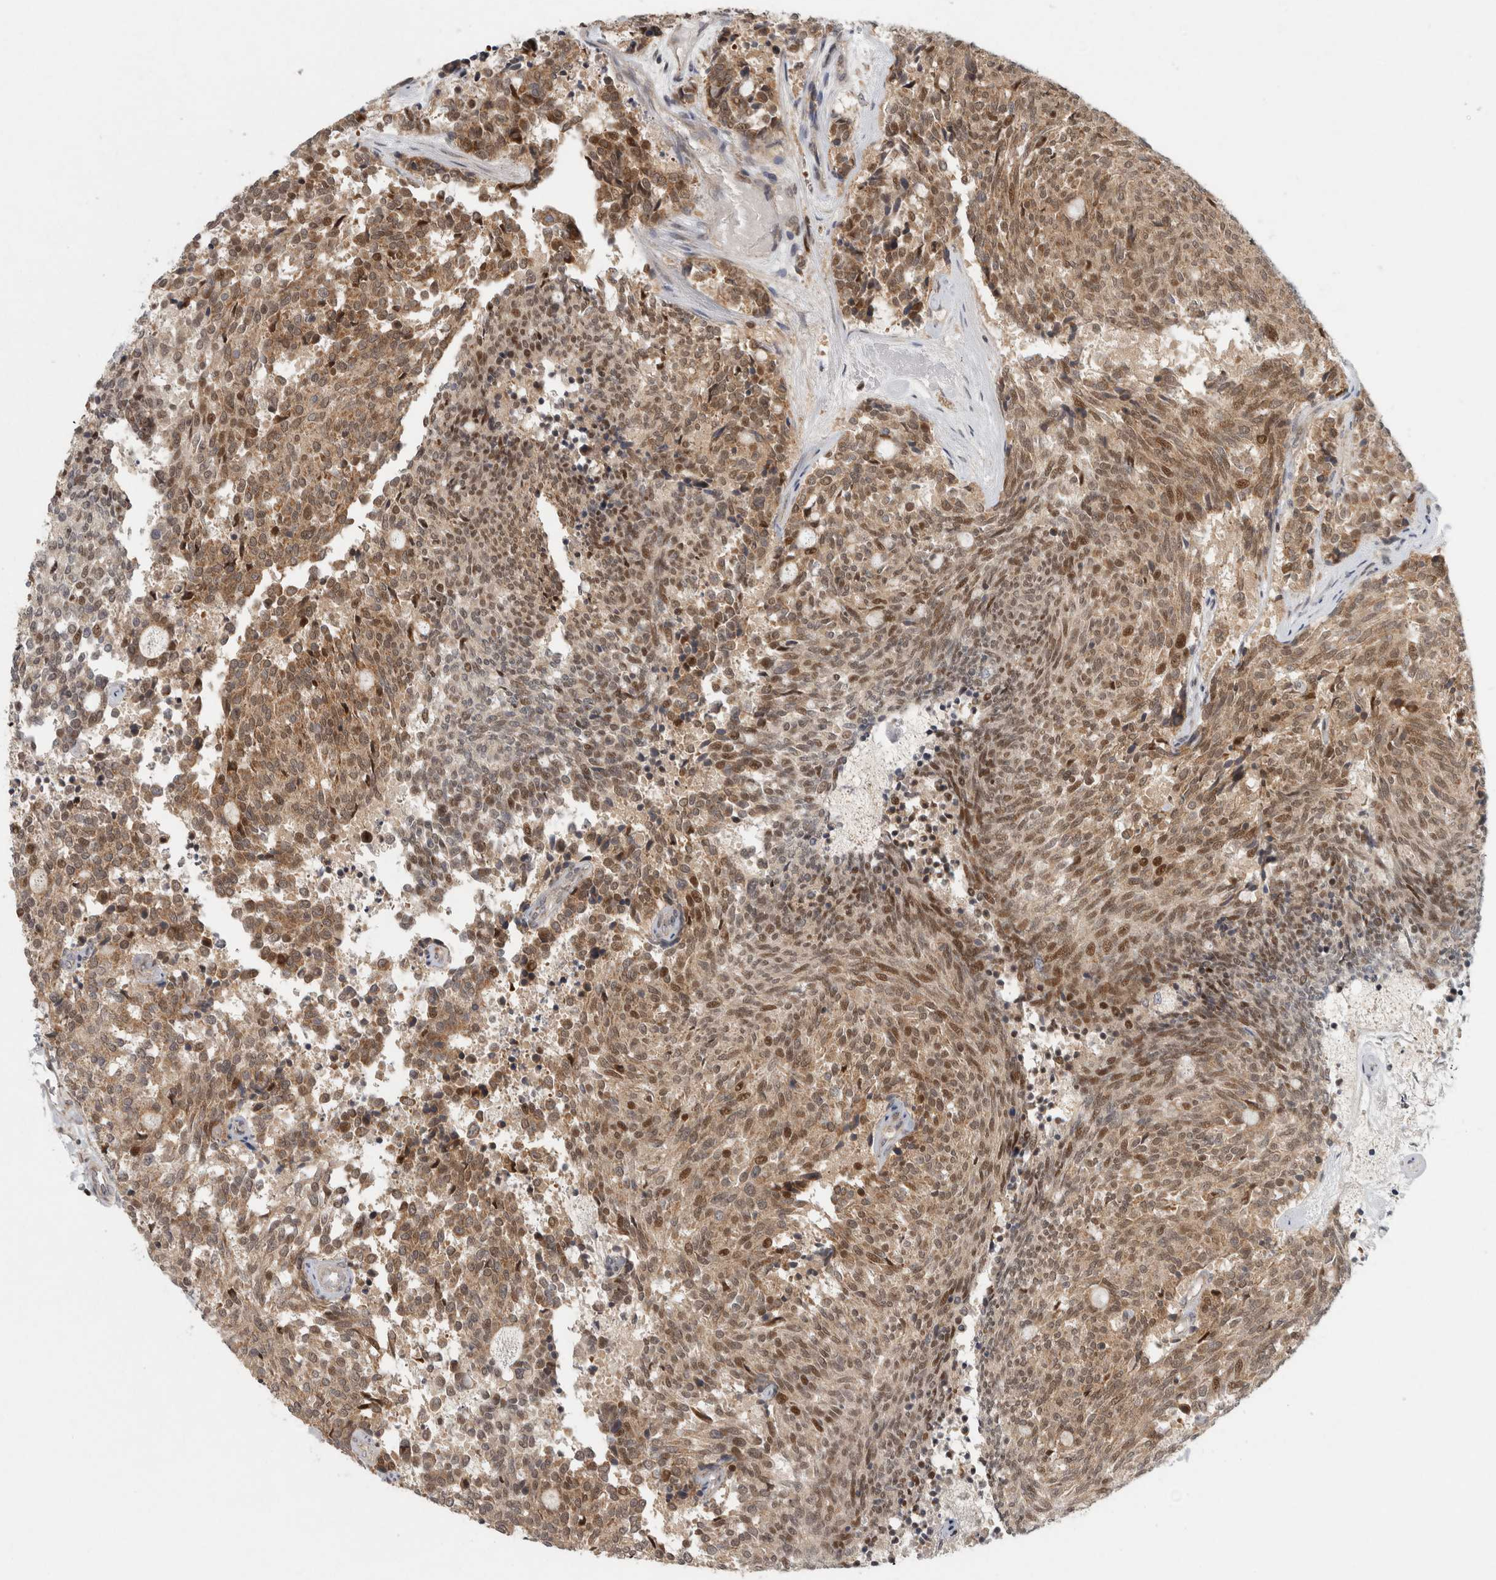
{"staining": {"intensity": "moderate", "quantity": ">75%", "location": "cytoplasmic/membranous,nuclear"}, "tissue": "carcinoid", "cell_type": "Tumor cells", "image_type": "cancer", "snomed": [{"axis": "morphology", "description": "Carcinoid, malignant, NOS"}, {"axis": "topography", "description": "Pancreas"}], "caption": "An IHC photomicrograph of tumor tissue is shown. Protein staining in brown labels moderate cytoplasmic/membranous and nuclear positivity in carcinoid within tumor cells. (IHC, brightfield microscopy, high magnification).", "gene": "KDM8", "patient": {"sex": "female", "age": 54}}